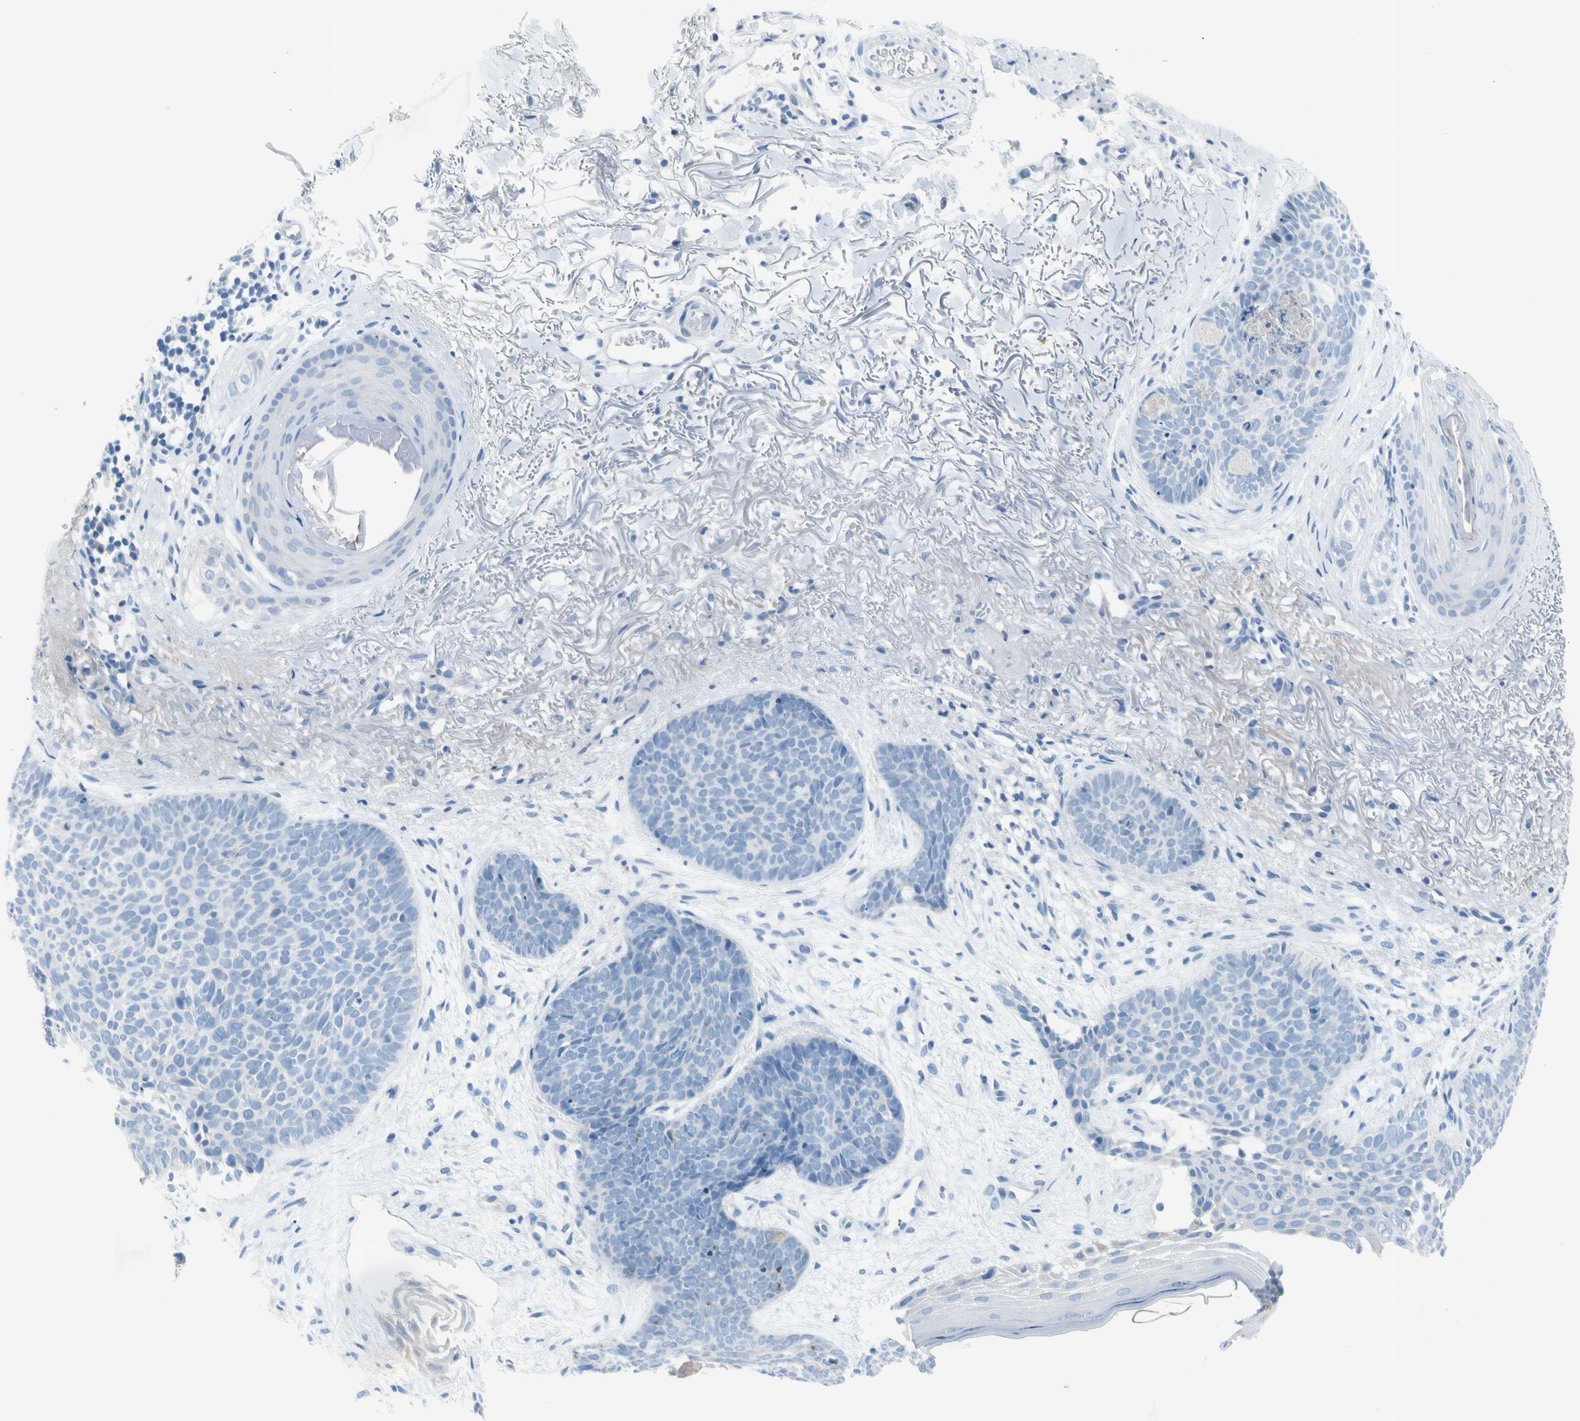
{"staining": {"intensity": "negative", "quantity": "none", "location": "none"}, "tissue": "skin cancer", "cell_type": "Tumor cells", "image_type": "cancer", "snomed": [{"axis": "morphology", "description": "Normal tissue, NOS"}, {"axis": "morphology", "description": "Basal cell carcinoma"}, {"axis": "topography", "description": "Skin"}], "caption": "This micrograph is of skin cancer (basal cell carcinoma) stained with immunohistochemistry (IHC) to label a protein in brown with the nuclei are counter-stained blue. There is no expression in tumor cells.", "gene": "TPO", "patient": {"sex": "female", "age": 70}}